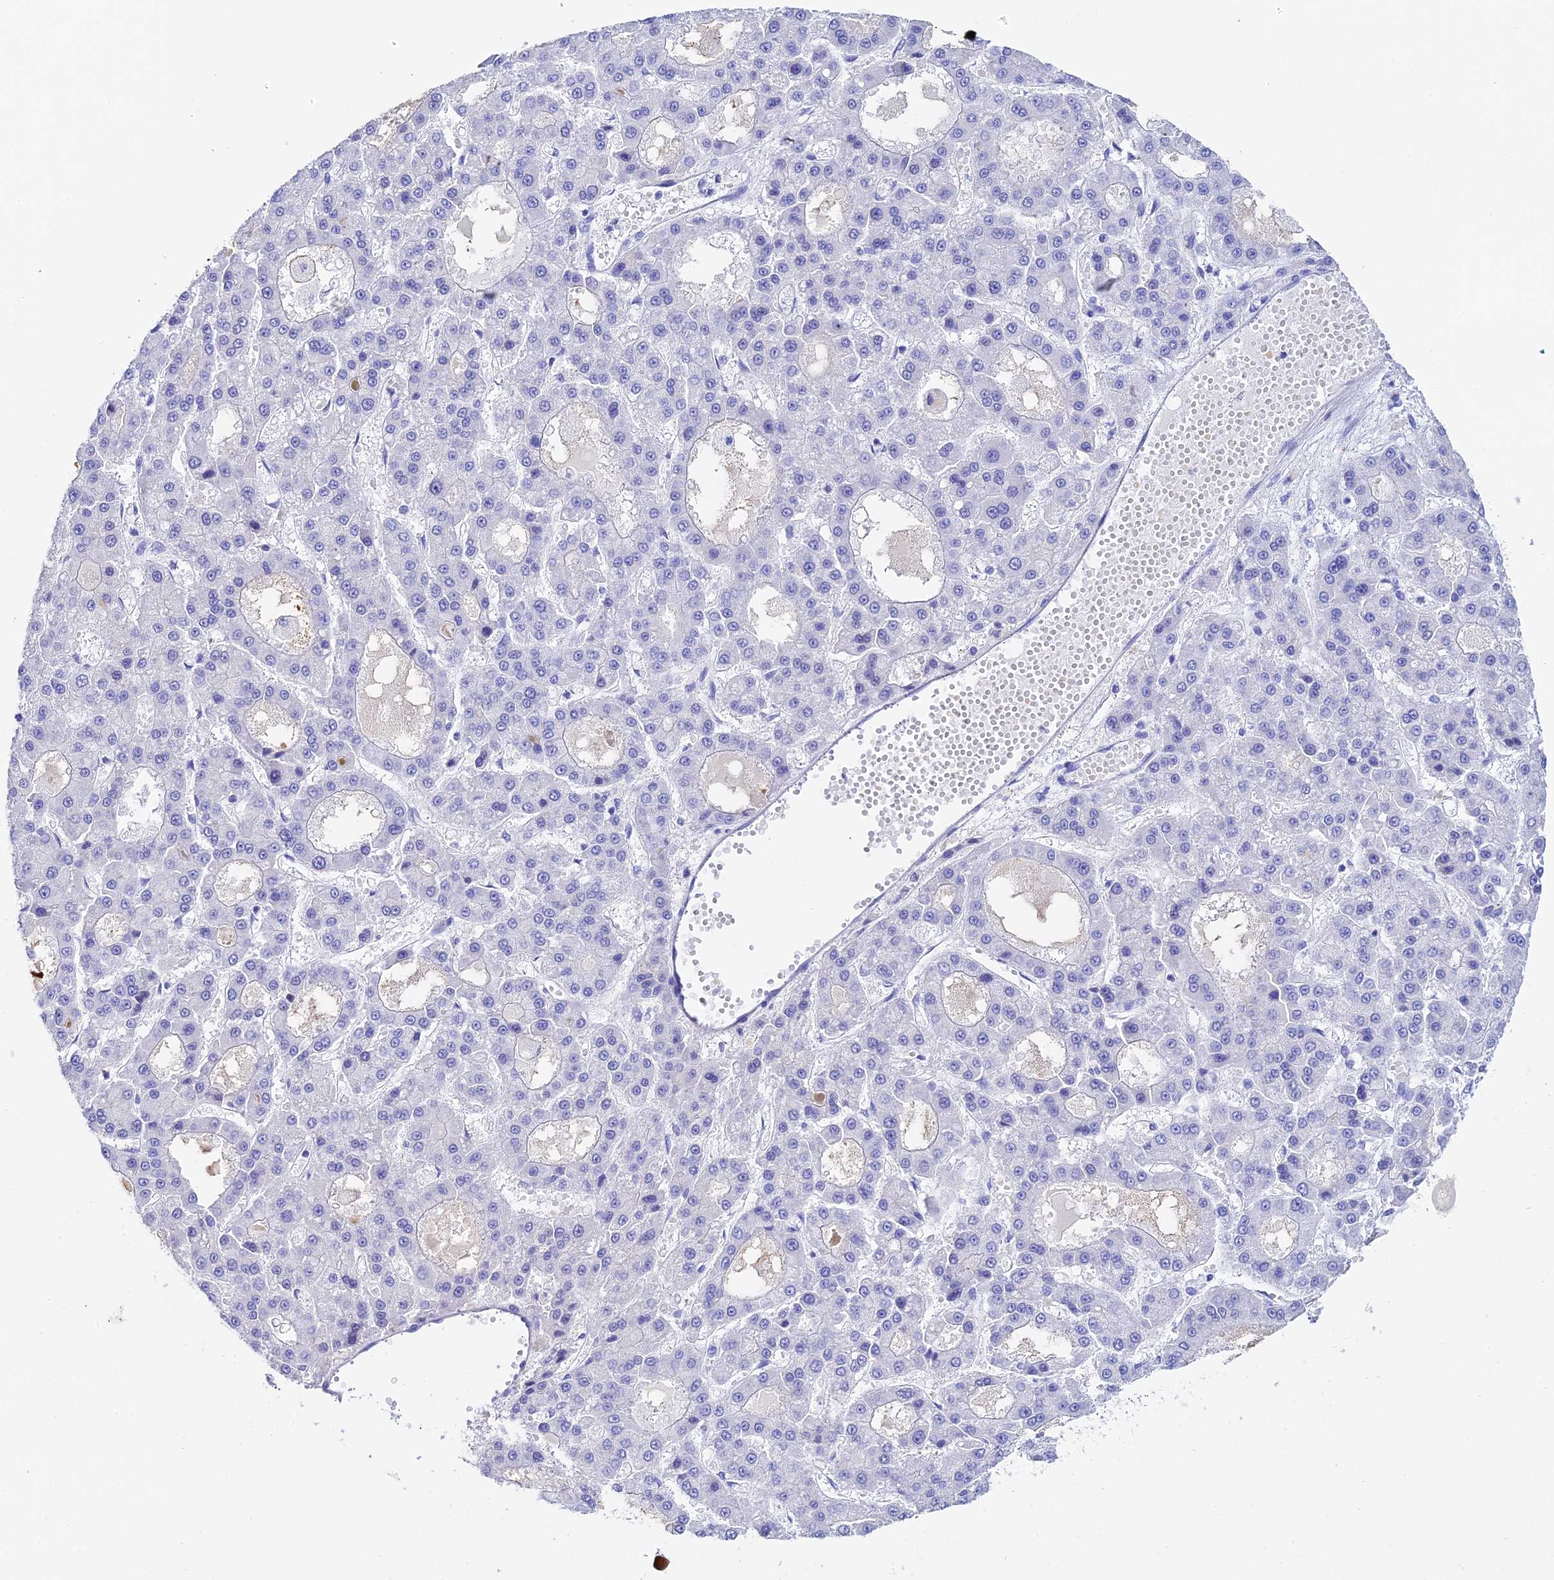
{"staining": {"intensity": "negative", "quantity": "none", "location": "none"}, "tissue": "liver cancer", "cell_type": "Tumor cells", "image_type": "cancer", "snomed": [{"axis": "morphology", "description": "Carcinoma, Hepatocellular, NOS"}, {"axis": "topography", "description": "Liver"}], "caption": "Immunohistochemical staining of human liver cancer (hepatocellular carcinoma) demonstrates no significant positivity in tumor cells.", "gene": "CELA3A", "patient": {"sex": "male", "age": 70}}